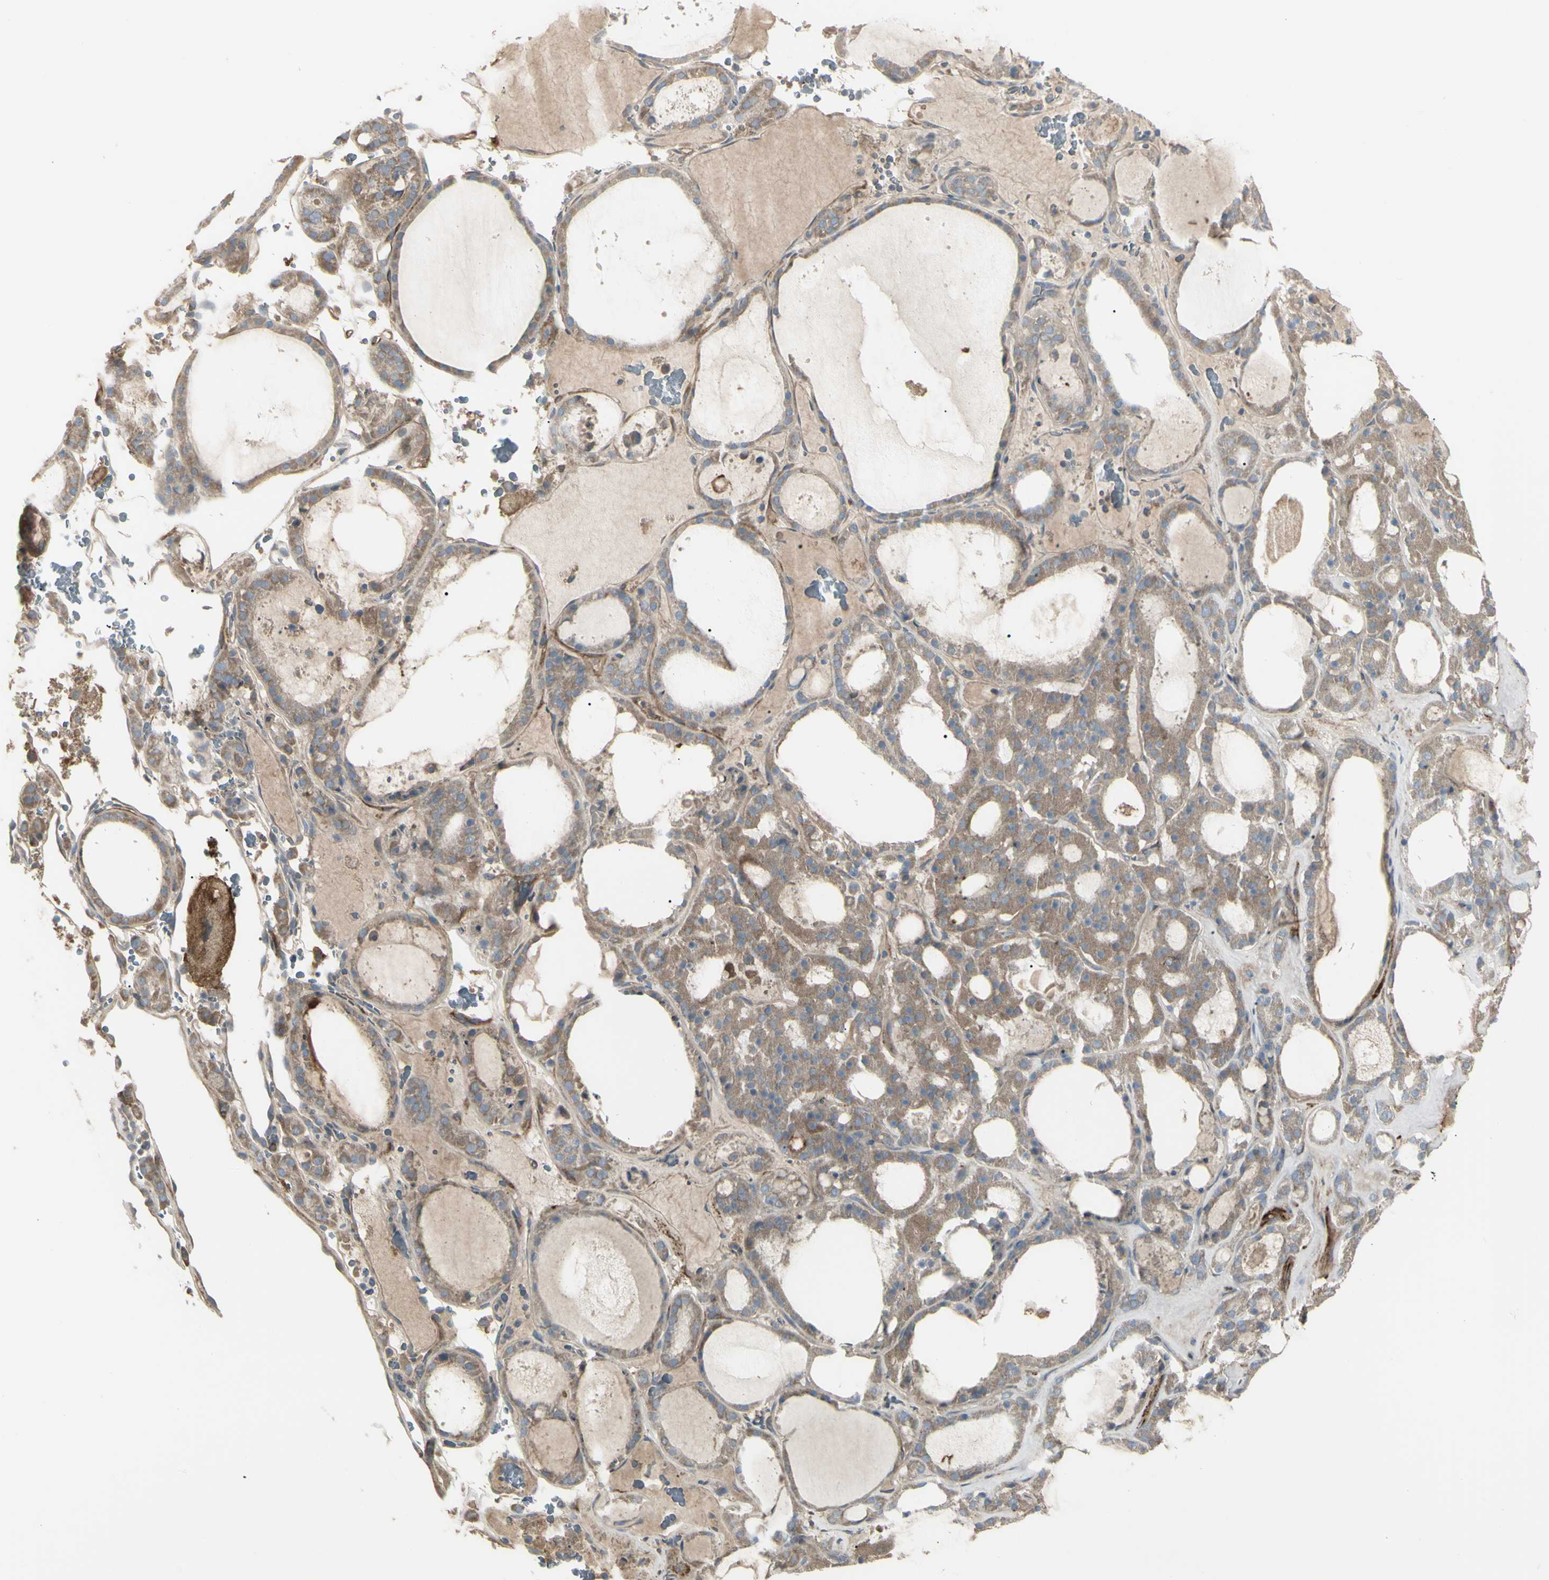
{"staining": {"intensity": "weak", "quantity": "25%-75%", "location": "cytoplasmic/membranous"}, "tissue": "thyroid gland", "cell_type": "Glandular cells", "image_type": "normal", "snomed": [{"axis": "morphology", "description": "Normal tissue, NOS"}, {"axis": "morphology", "description": "Carcinoma, NOS"}, {"axis": "topography", "description": "Thyroid gland"}], "caption": "High-magnification brightfield microscopy of benign thyroid gland stained with DAB (3,3'-diaminobenzidine) (brown) and counterstained with hematoxylin (blue). glandular cells exhibit weak cytoplasmic/membranous expression is identified in approximately25%-75% of cells. Nuclei are stained in blue.", "gene": "CD276", "patient": {"sex": "female", "age": 86}}